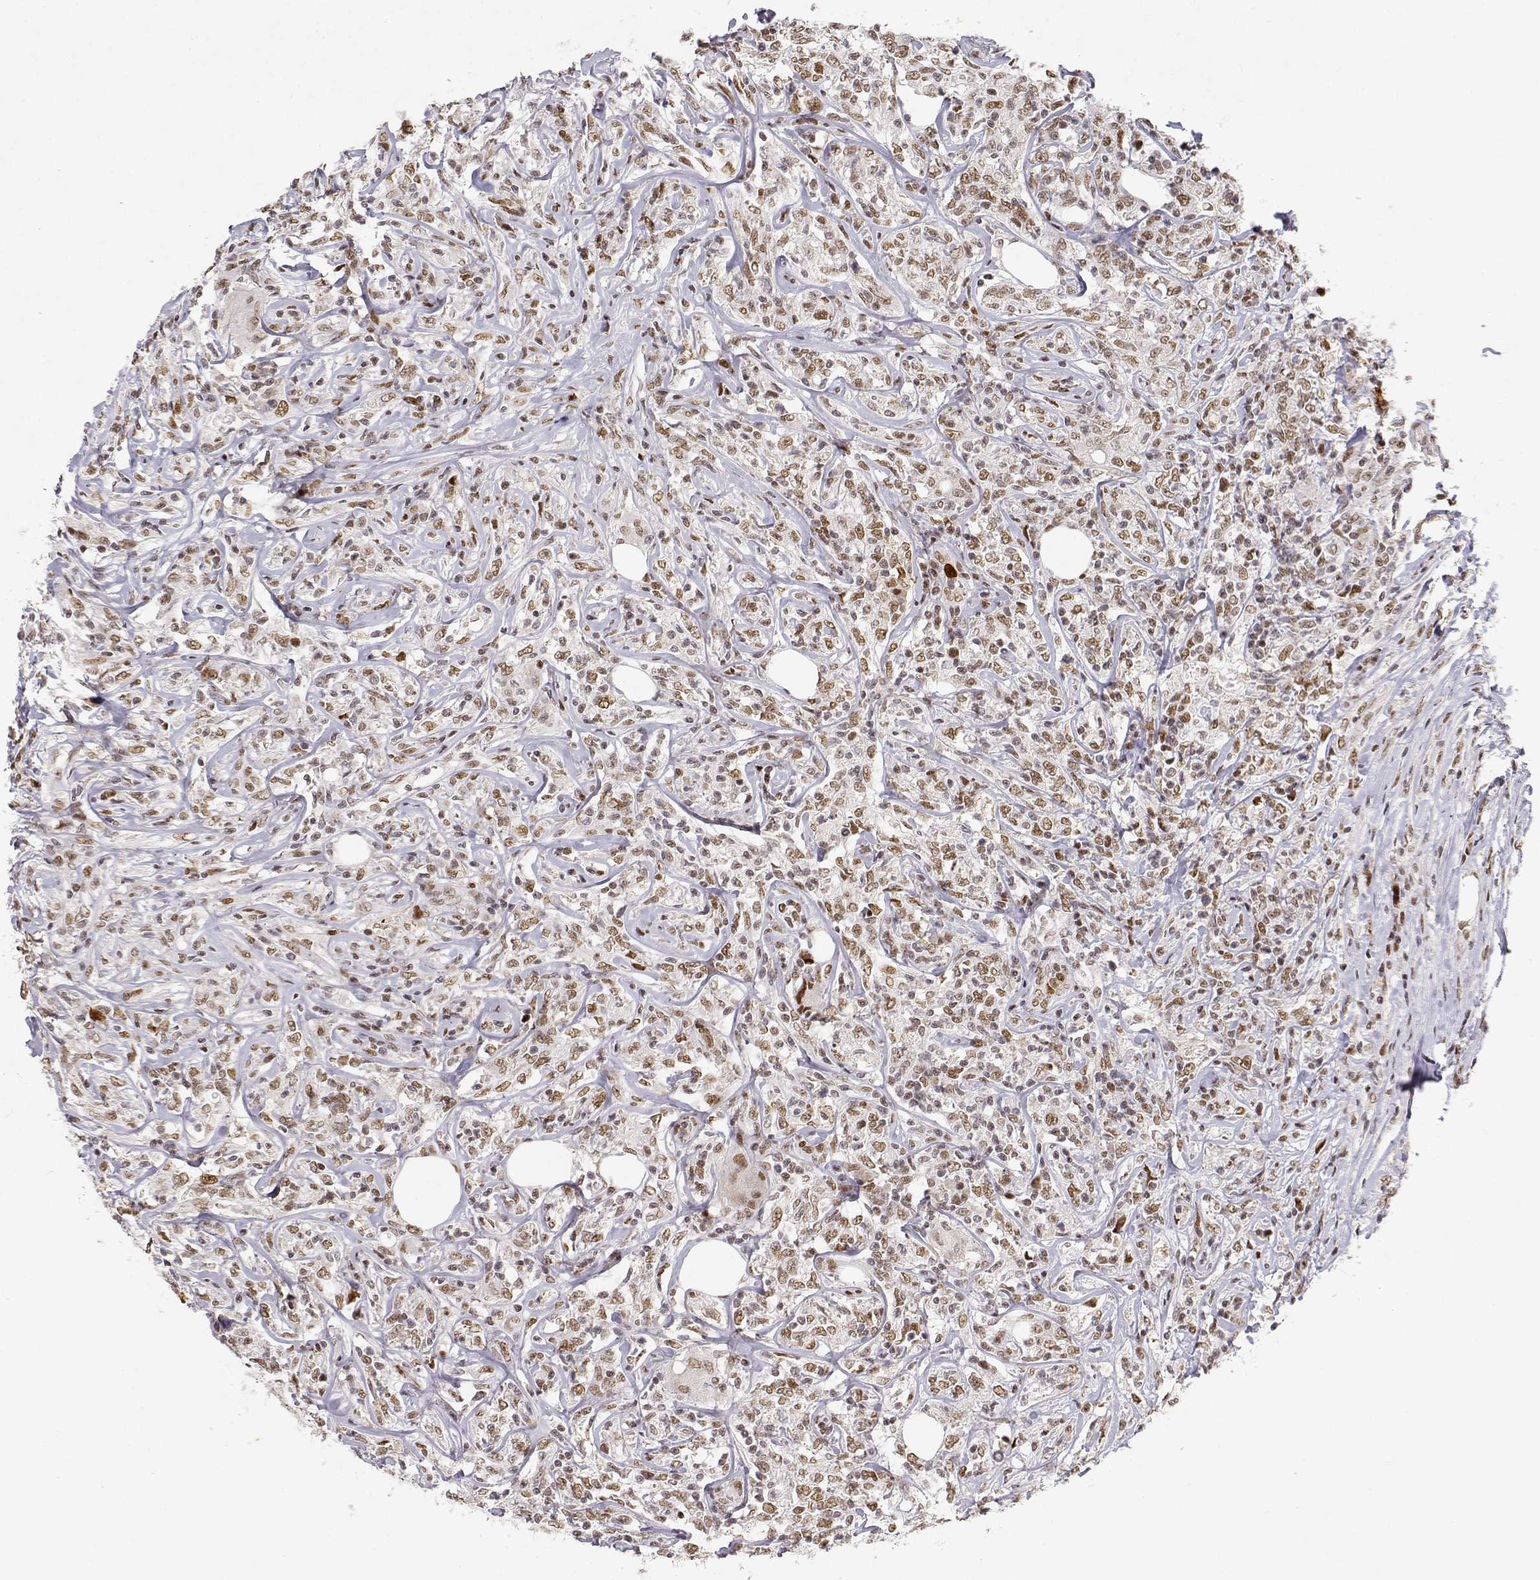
{"staining": {"intensity": "weak", "quantity": ">75%", "location": "nuclear"}, "tissue": "lymphoma", "cell_type": "Tumor cells", "image_type": "cancer", "snomed": [{"axis": "morphology", "description": "Malignant lymphoma, non-Hodgkin's type, High grade"}, {"axis": "topography", "description": "Lymph node"}], "caption": "Lymphoma stained with DAB immunohistochemistry displays low levels of weak nuclear expression in approximately >75% of tumor cells.", "gene": "RSF1", "patient": {"sex": "female", "age": 84}}